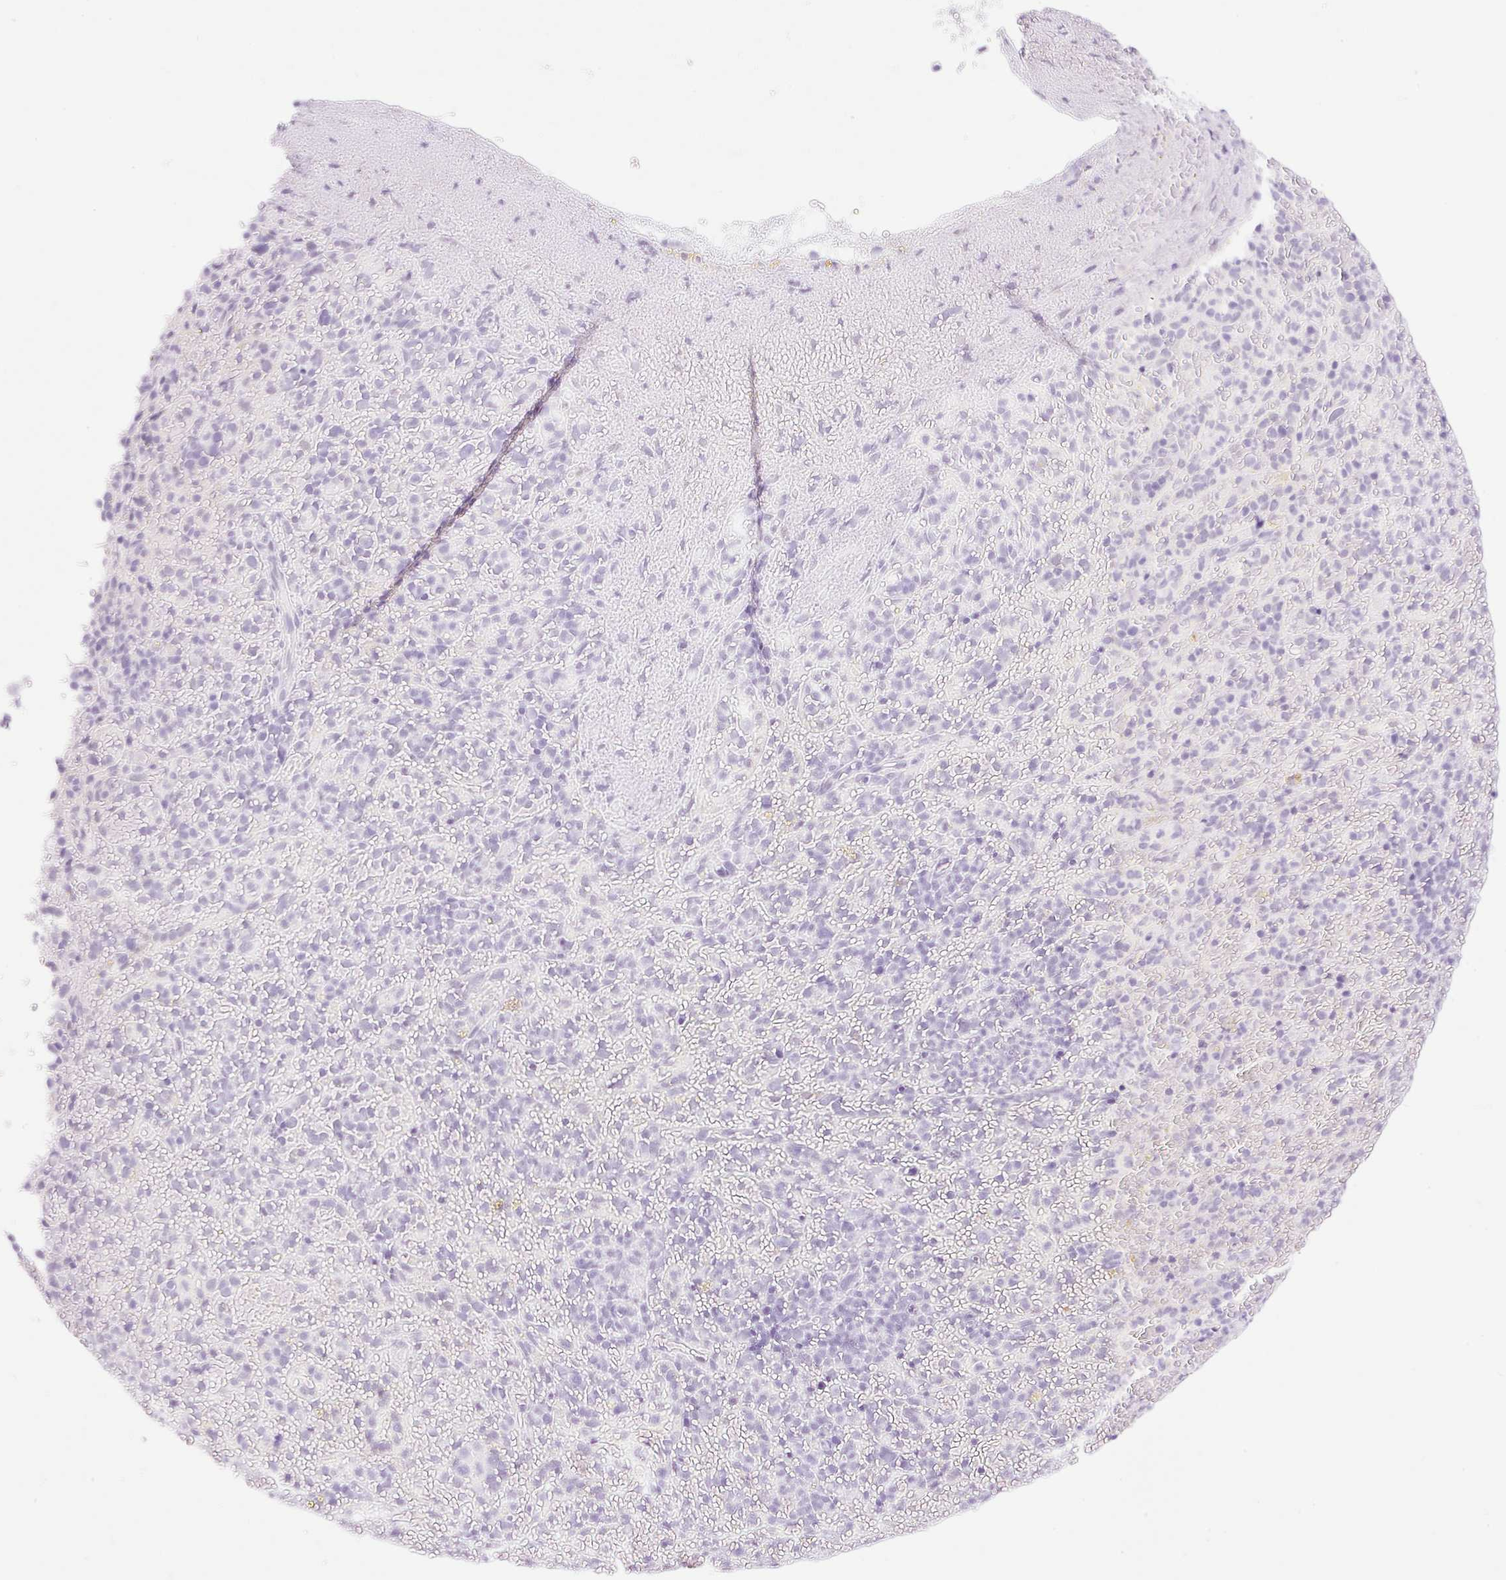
{"staining": {"intensity": "negative", "quantity": "none", "location": "none"}, "tissue": "spleen", "cell_type": "Cells in red pulp", "image_type": "normal", "snomed": [{"axis": "morphology", "description": "Normal tissue, NOS"}, {"axis": "topography", "description": "Spleen"}], "caption": "Immunohistochemical staining of unremarkable spleen displays no significant positivity in cells in red pulp.", "gene": "SPRR4", "patient": {"sex": "female", "age": 50}}